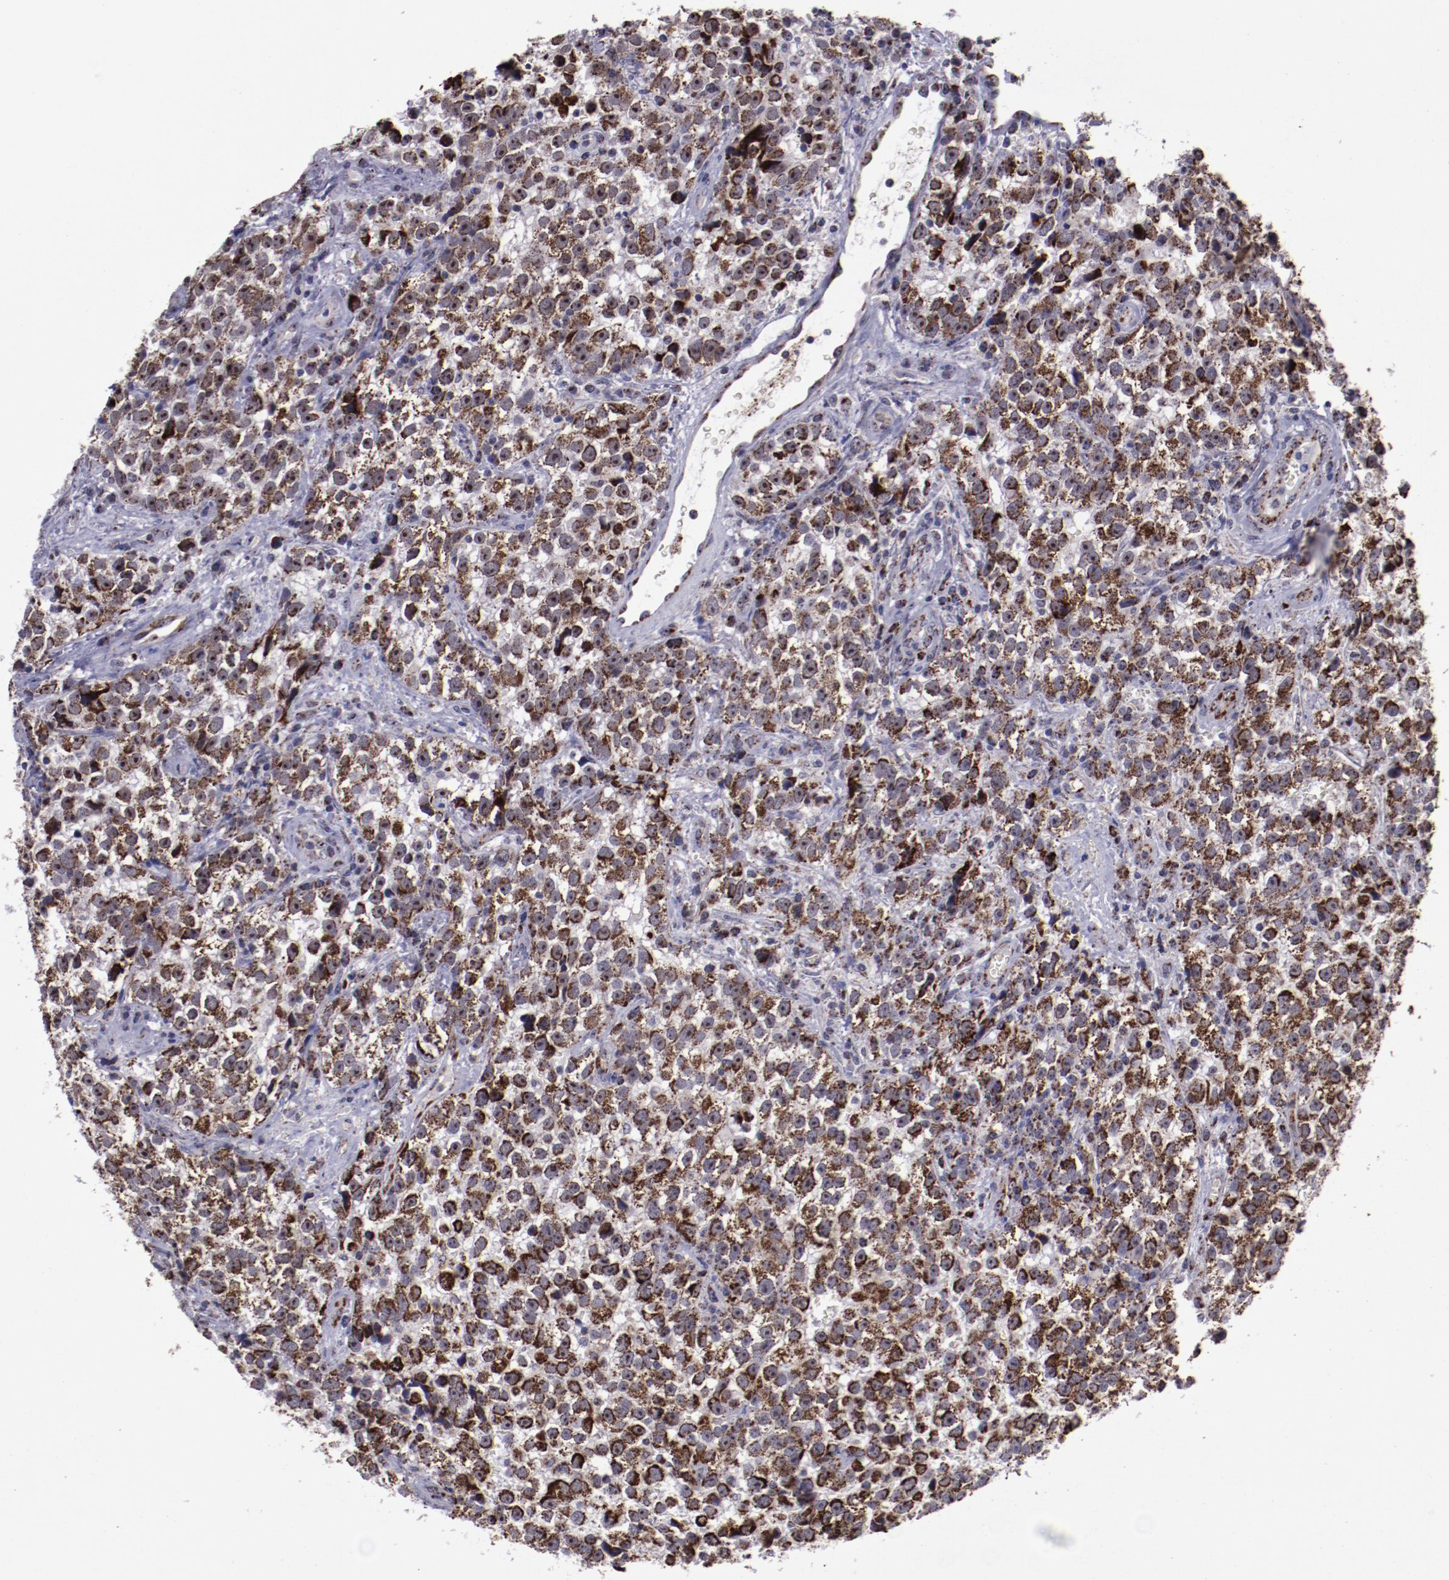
{"staining": {"intensity": "moderate", "quantity": ">75%", "location": "cytoplasmic/membranous,nuclear"}, "tissue": "testis cancer", "cell_type": "Tumor cells", "image_type": "cancer", "snomed": [{"axis": "morphology", "description": "Seminoma, NOS"}, {"axis": "topography", "description": "Testis"}], "caption": "DAB immunohistochemical staining of testis cancer reveals moderate cytoplasmic/membranous and nuclear protein staining in approximately >75% of tumor cells. (Stains: DAB in brown, nuclei in blue, Microscopy: brightfield microscopy at high magnification).", "gene": "LONP1", "patient": {"sex": "male", "age": 38}}